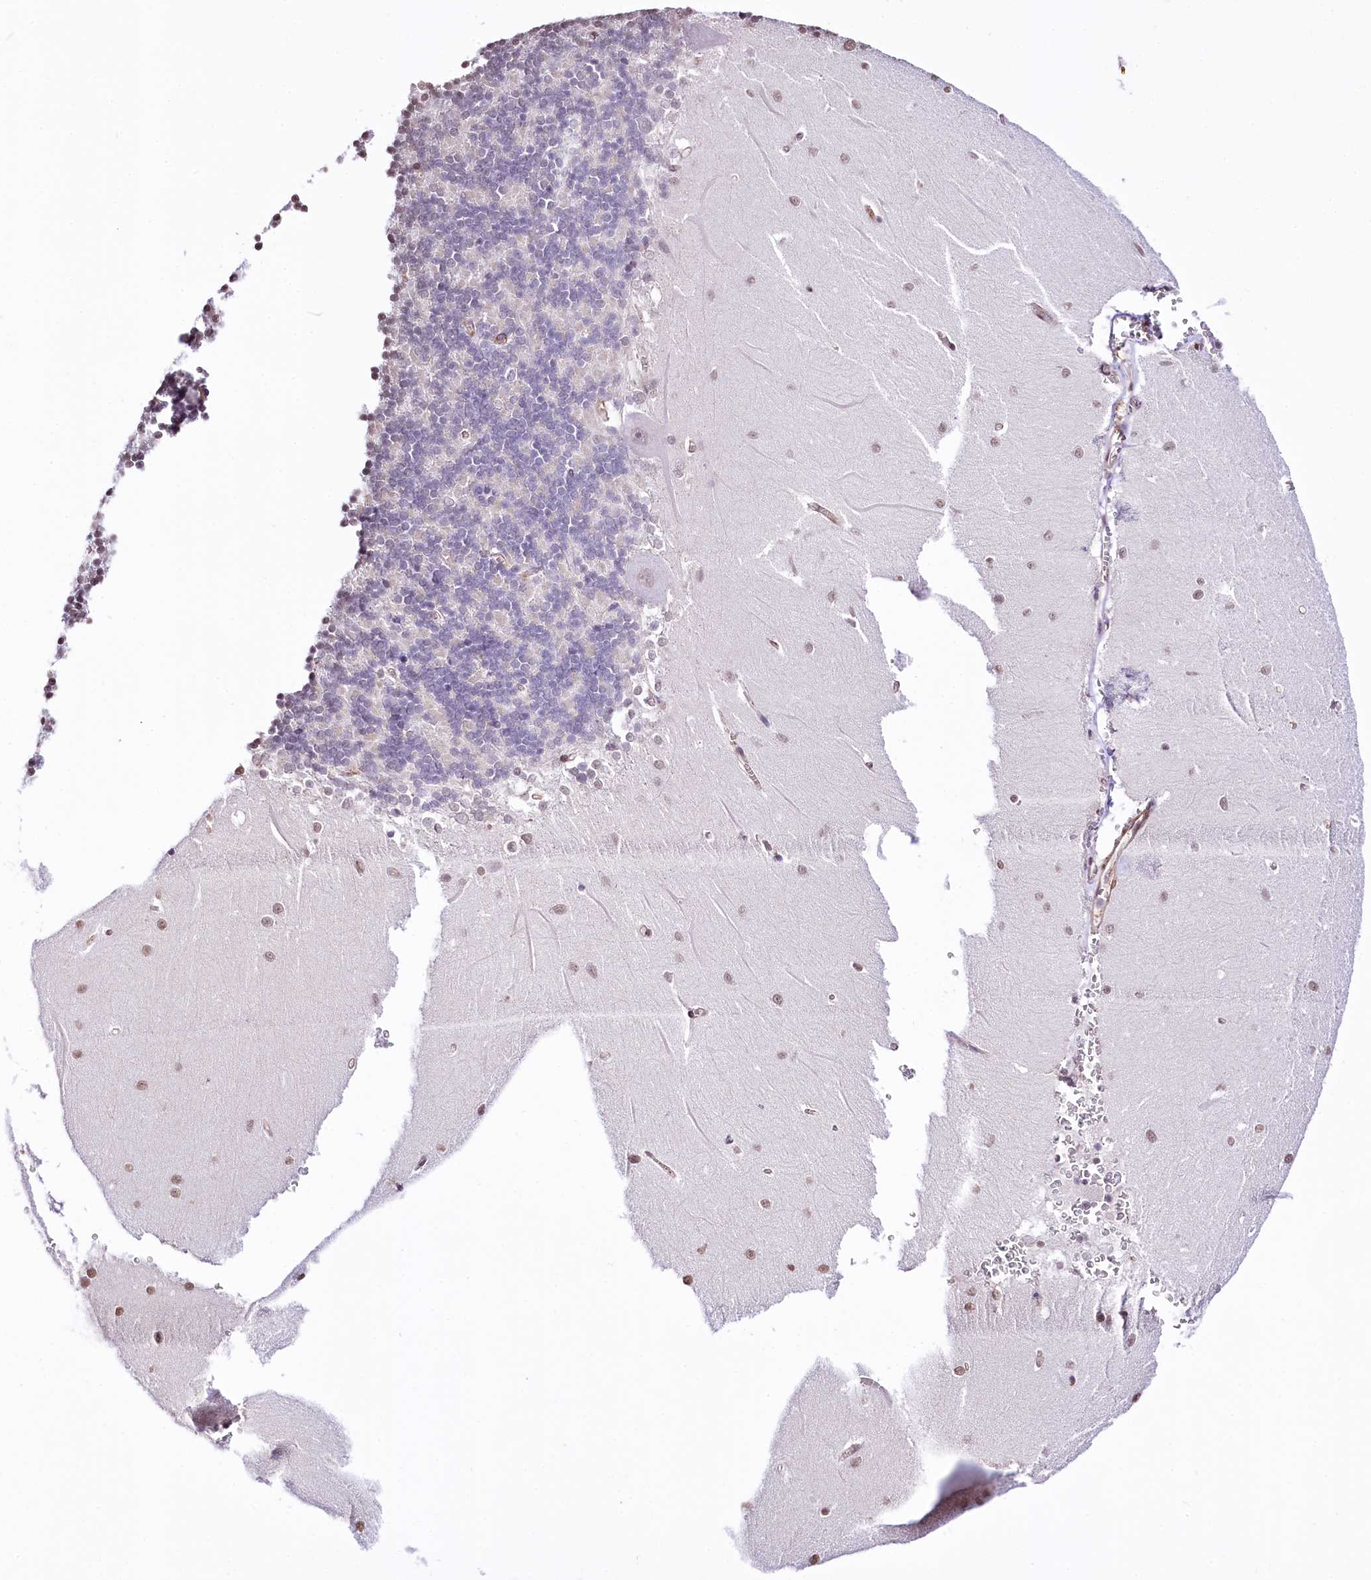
{"staining": {"intensity": "negative", "quantity": "none", "location": "none"}, "tissue": "cerebellum", "cell_type": "Cells in granular layer", "image_type": "normal", "snomed": [{"axis": "morphology", "description": "Normal tissue, NOS"}, {"axis": "topography", "description": "Cerebellum"}], "caption": "Protein analysis of unremarkable cerebellum shows no significant positivity in cells in granular layer. The staining is performed using DAB brown chromogen with nuclei counter-stained in using hematoxylin.", "gene": "ST7", "patient": {"sex": "male", "age": 37}}